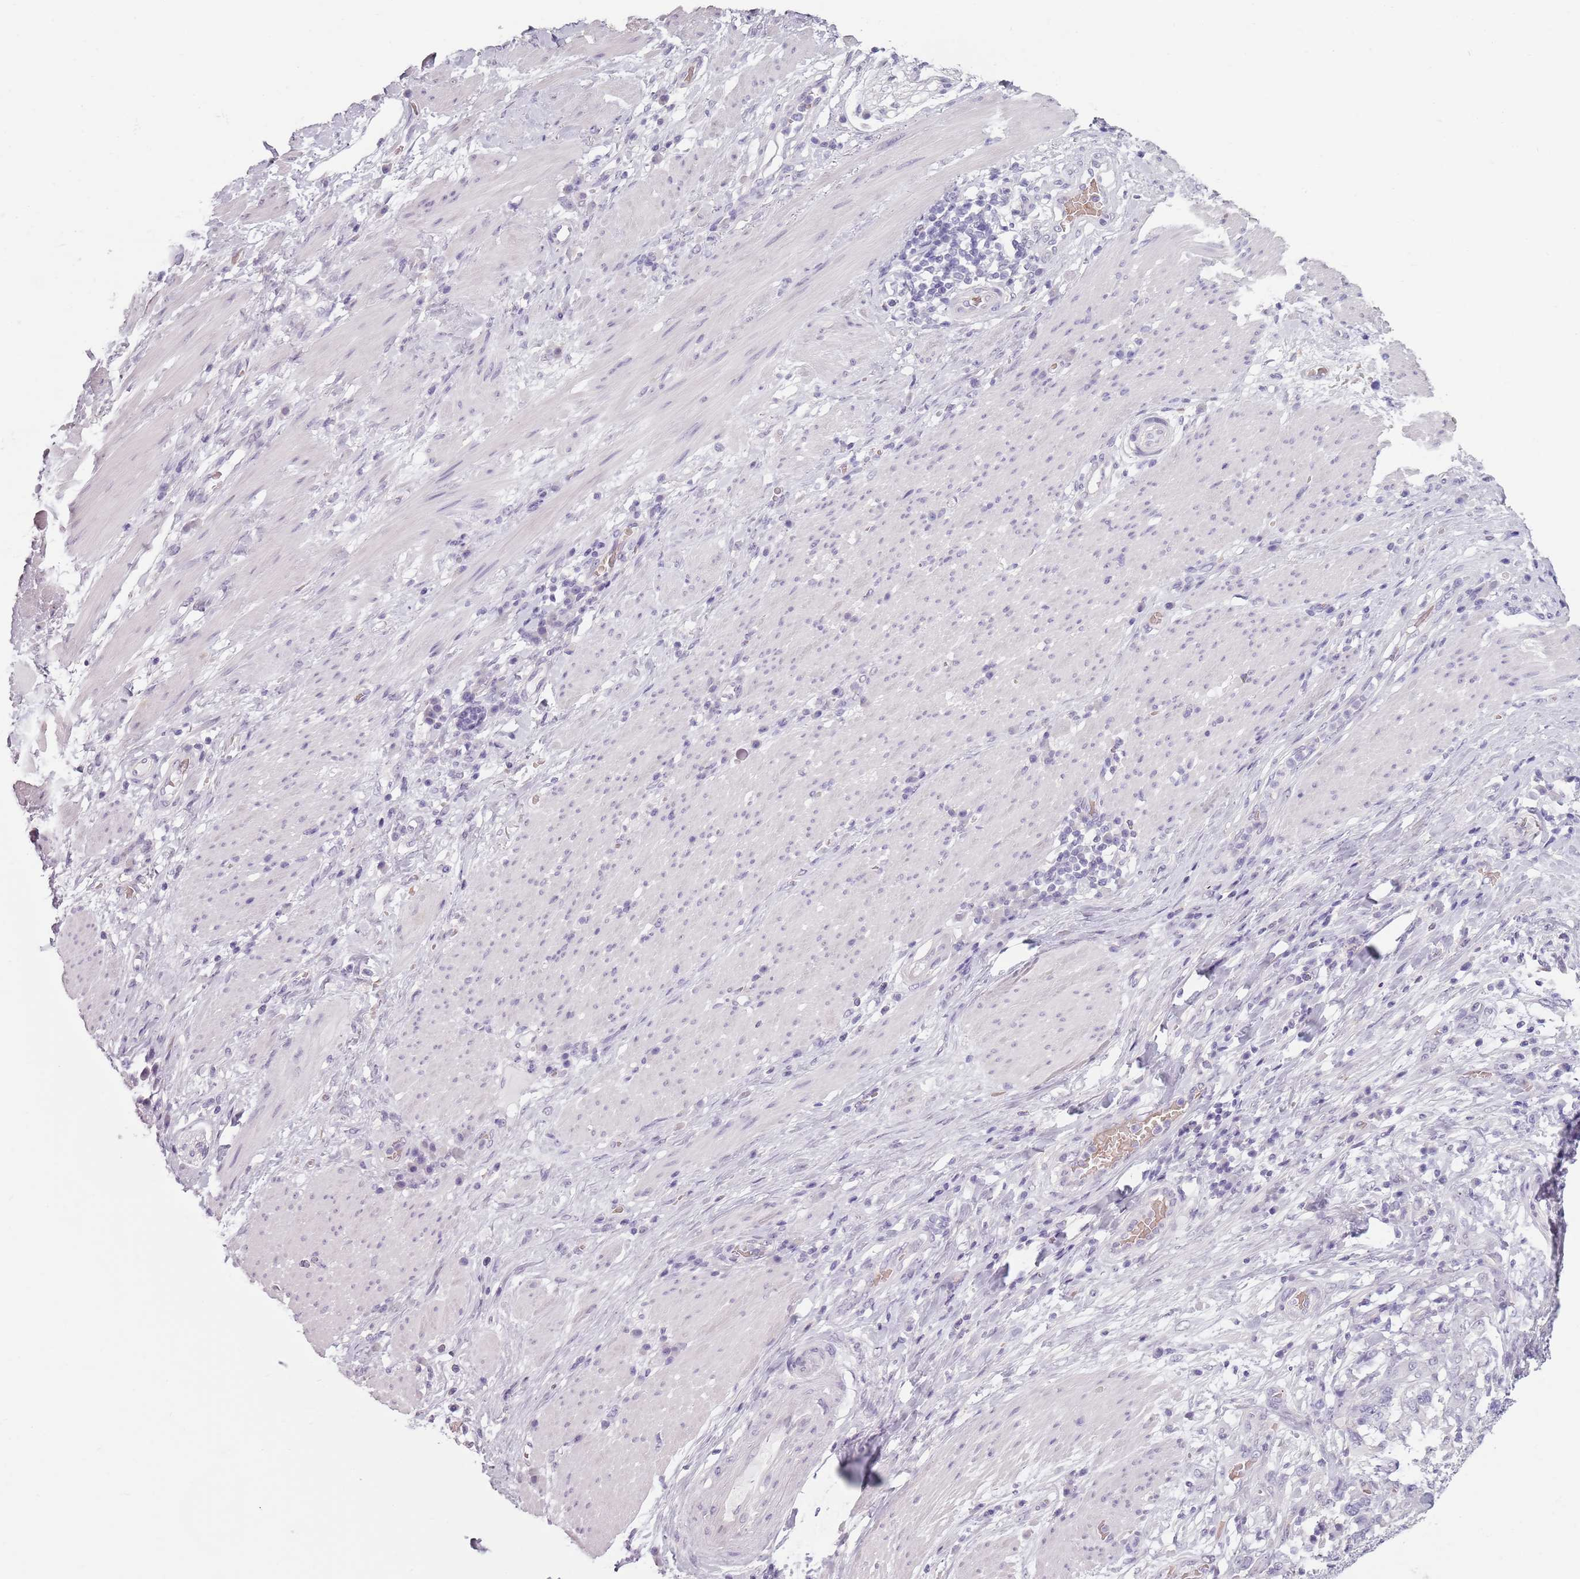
{"staining": {"intensity": "negative", "quantity": "none", "location": "none"}, "tissue": "stomach cancer", "cell_type": "Tumor cells", "image_type": "cancer", "snomed": [{"axis": "morphology", "description": "Normal tissue, NOS"}, {"axis": "morphology", "description": "Adenocarcinoma, NOS"}, {"axis": "topography", "description": "Stomach"}], "caption": "Tumor cells show no significant staining in stomach cancer (adenocarcinoma).", "gene": "PIEZO1", "patient": {"sex": "female", "age": 64}}